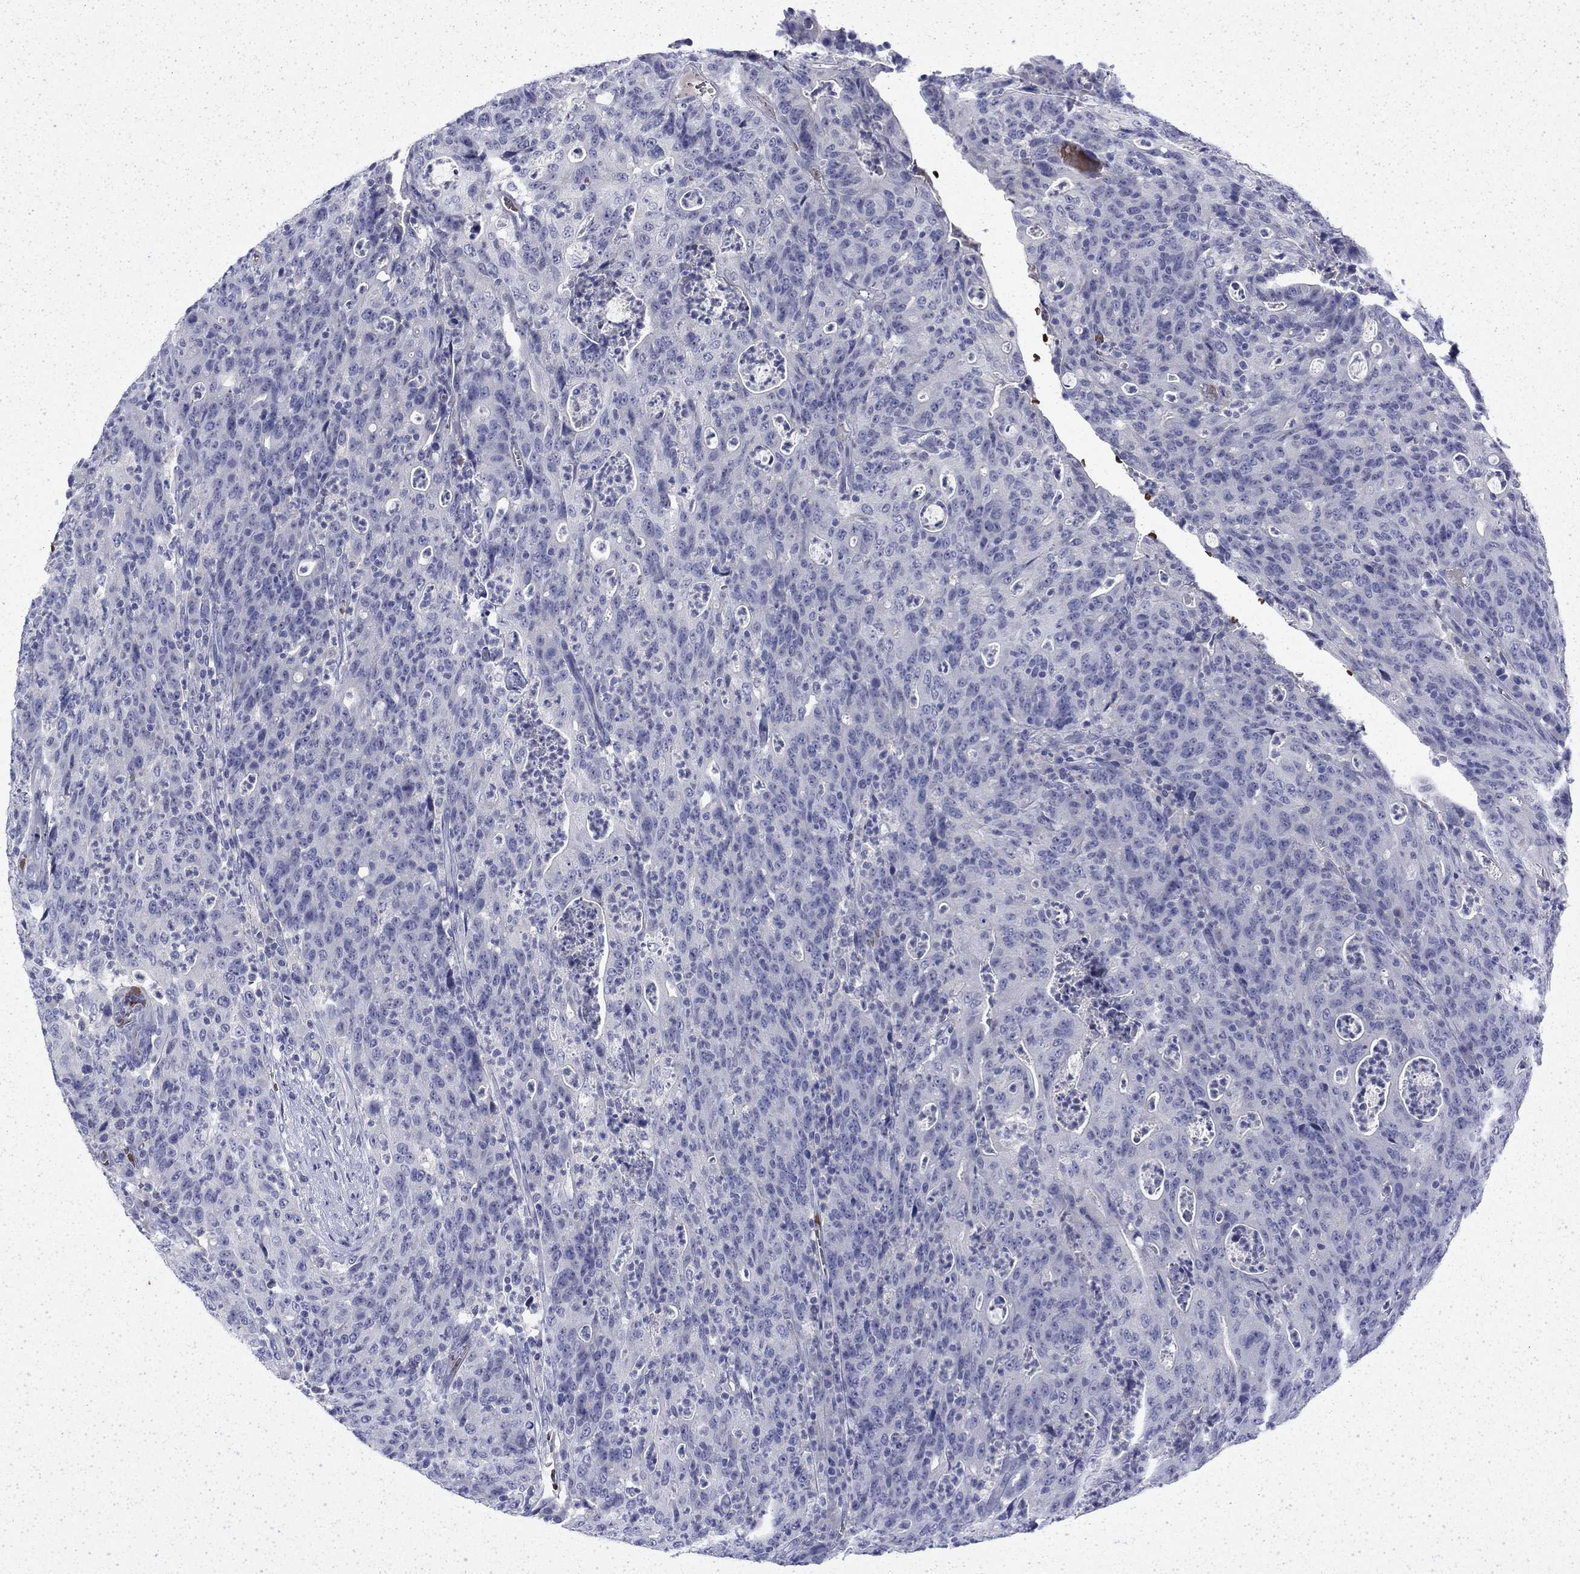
{"staining": {"intensity": "negative", "quantity": "none", "location": "none"}, "tissue": "colorectal cancer", "cell_type": "Tumor cells", "image_type": "cancer", "snomed": [{"axis": "morphology", "description": "Adenocarcinoma, NOS"}, {"axis": "topography", "description": "Colon"}], "caption": "Tumor cells are negative for protein expression in human adenocarcinoma (colorectal).", "gene": "ENPP6", "patient": {"sex": "male", "age": 70}}